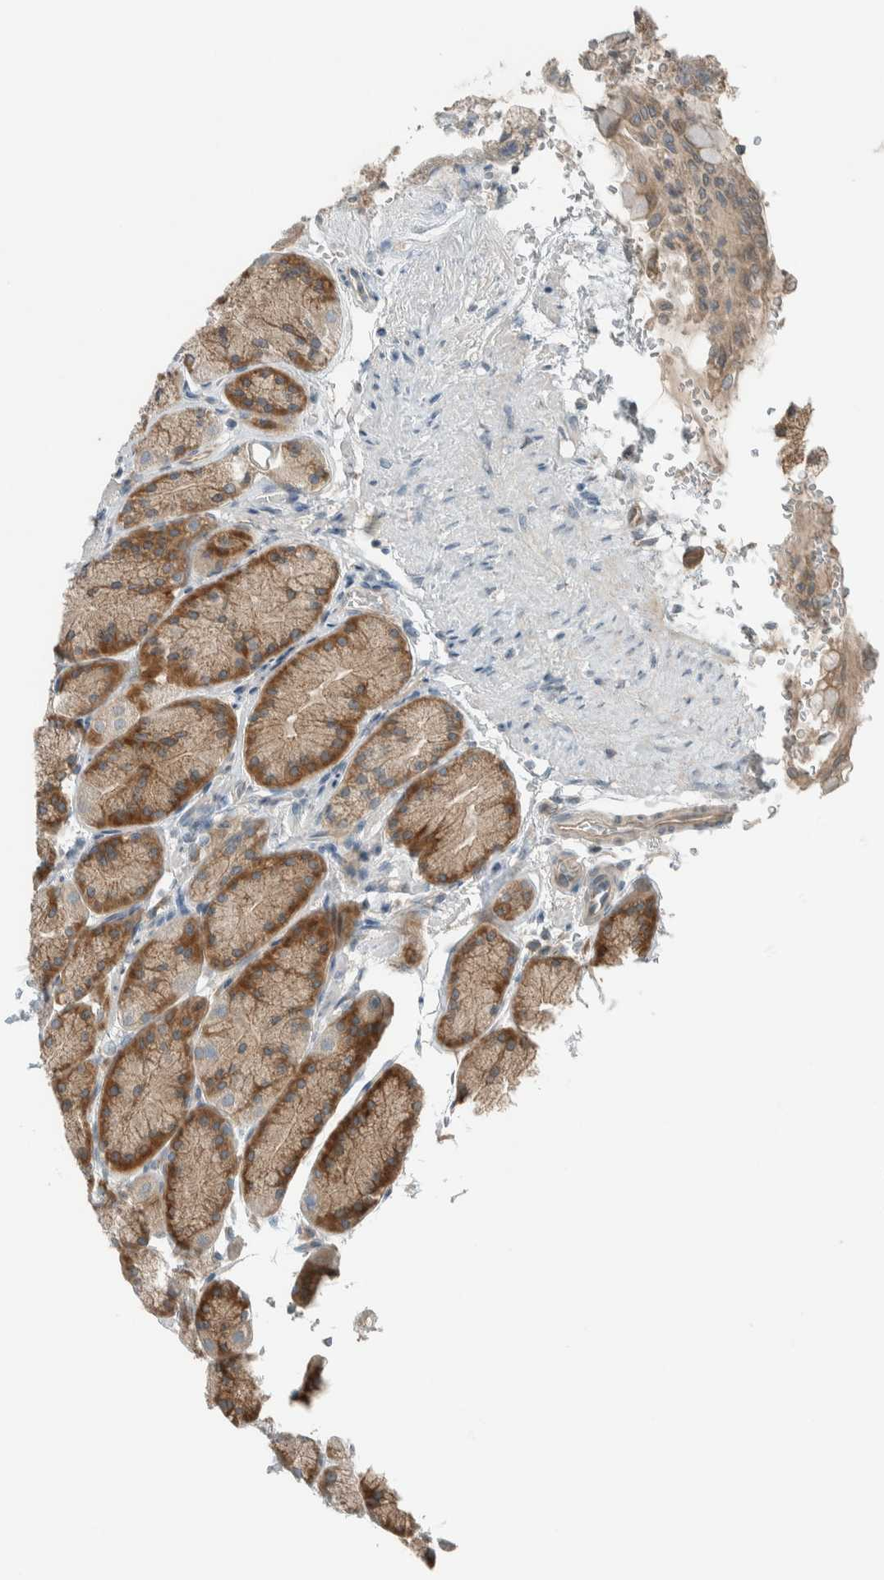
{"staining": {"intensity": "moderate", "quantity": "25%-75%", "location": "cytoplasmic/membranous"}, "tissue": "stomach", "cell_type": "Glandular cells", "image_type": "normal", "snomed": [{"axis": "morphology", "description": "Normal tissue, NOS"}, {"axis": "topography", "description": "Stomach"}], "caption": "IHC of benign human stomach displays medium levels of moderate cytoplasmic/membranous positivity in about 25%-75% of glandular cells. The staining is performed using DAB (3,3'-diaminobenzidine) brown chromogen to label protein expression. The nuclei are counter-stained blue using hematoxylin.", "gene": "SEL1L", "patient": {"sex": "male", "age": 42}}